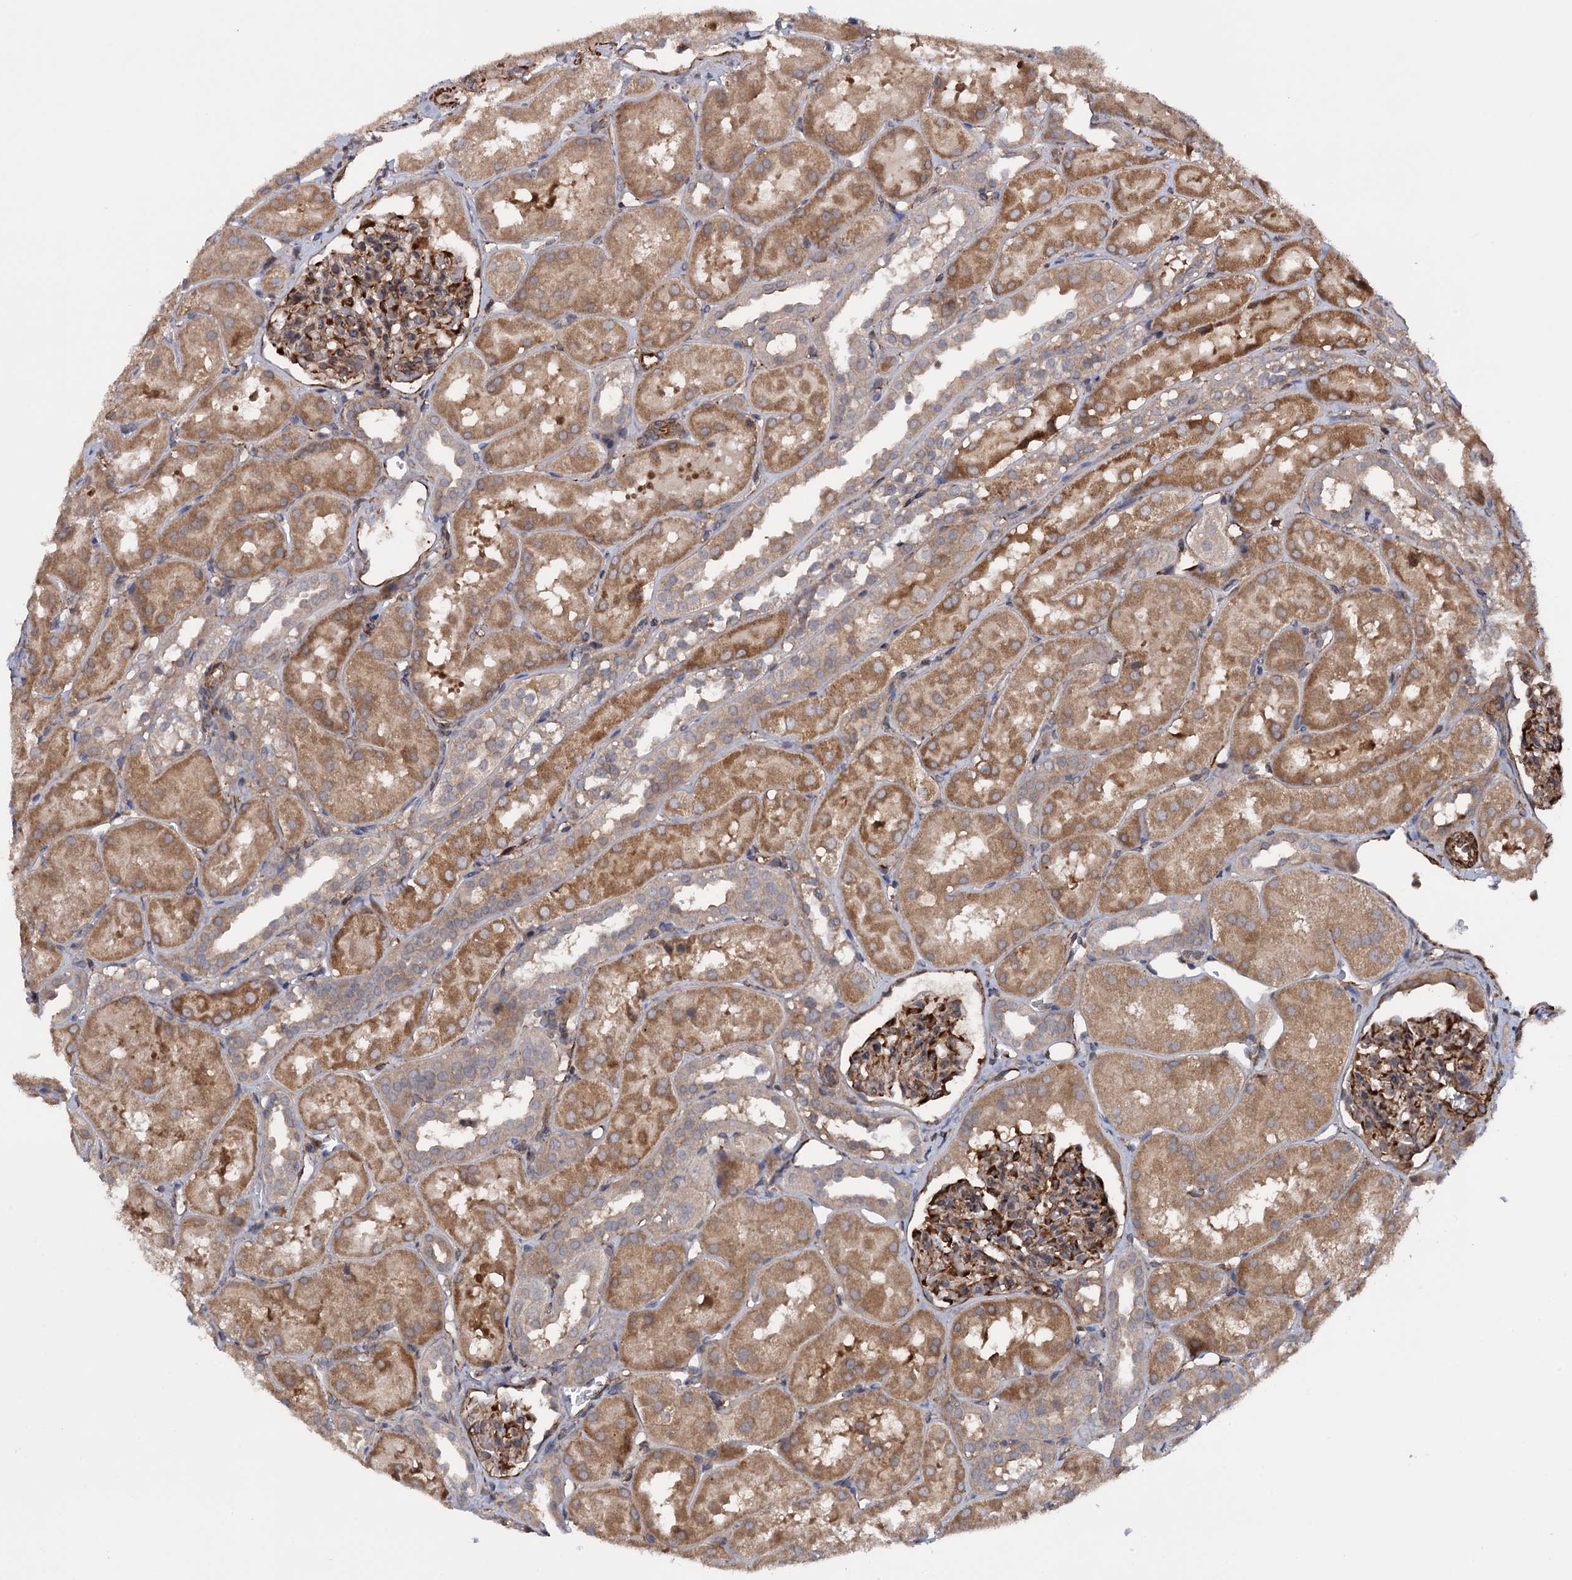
{"staining": {"intensity": "moderate", "quantity": ">75%", "location": "cytoplasmic/membranous"}, "tissue": "kidney", "cell_type": "Cells in glomeruli", "image_type": "normal", "snomed": [{"axis": "morphology", "description": "Normal tissue, NOS"}, {"axis": "topography", "description": "Kidney"}, {"axis": "topography", "description": "Urinary bladder"}], "caption": "A brown stain shows moderate cytoplasmic/membranous positivity of a protein in cells in glomeruli of unremarkable human kidney.", "gene": "ATP8B4", "patient": {"sex": "male", "age": 16}}